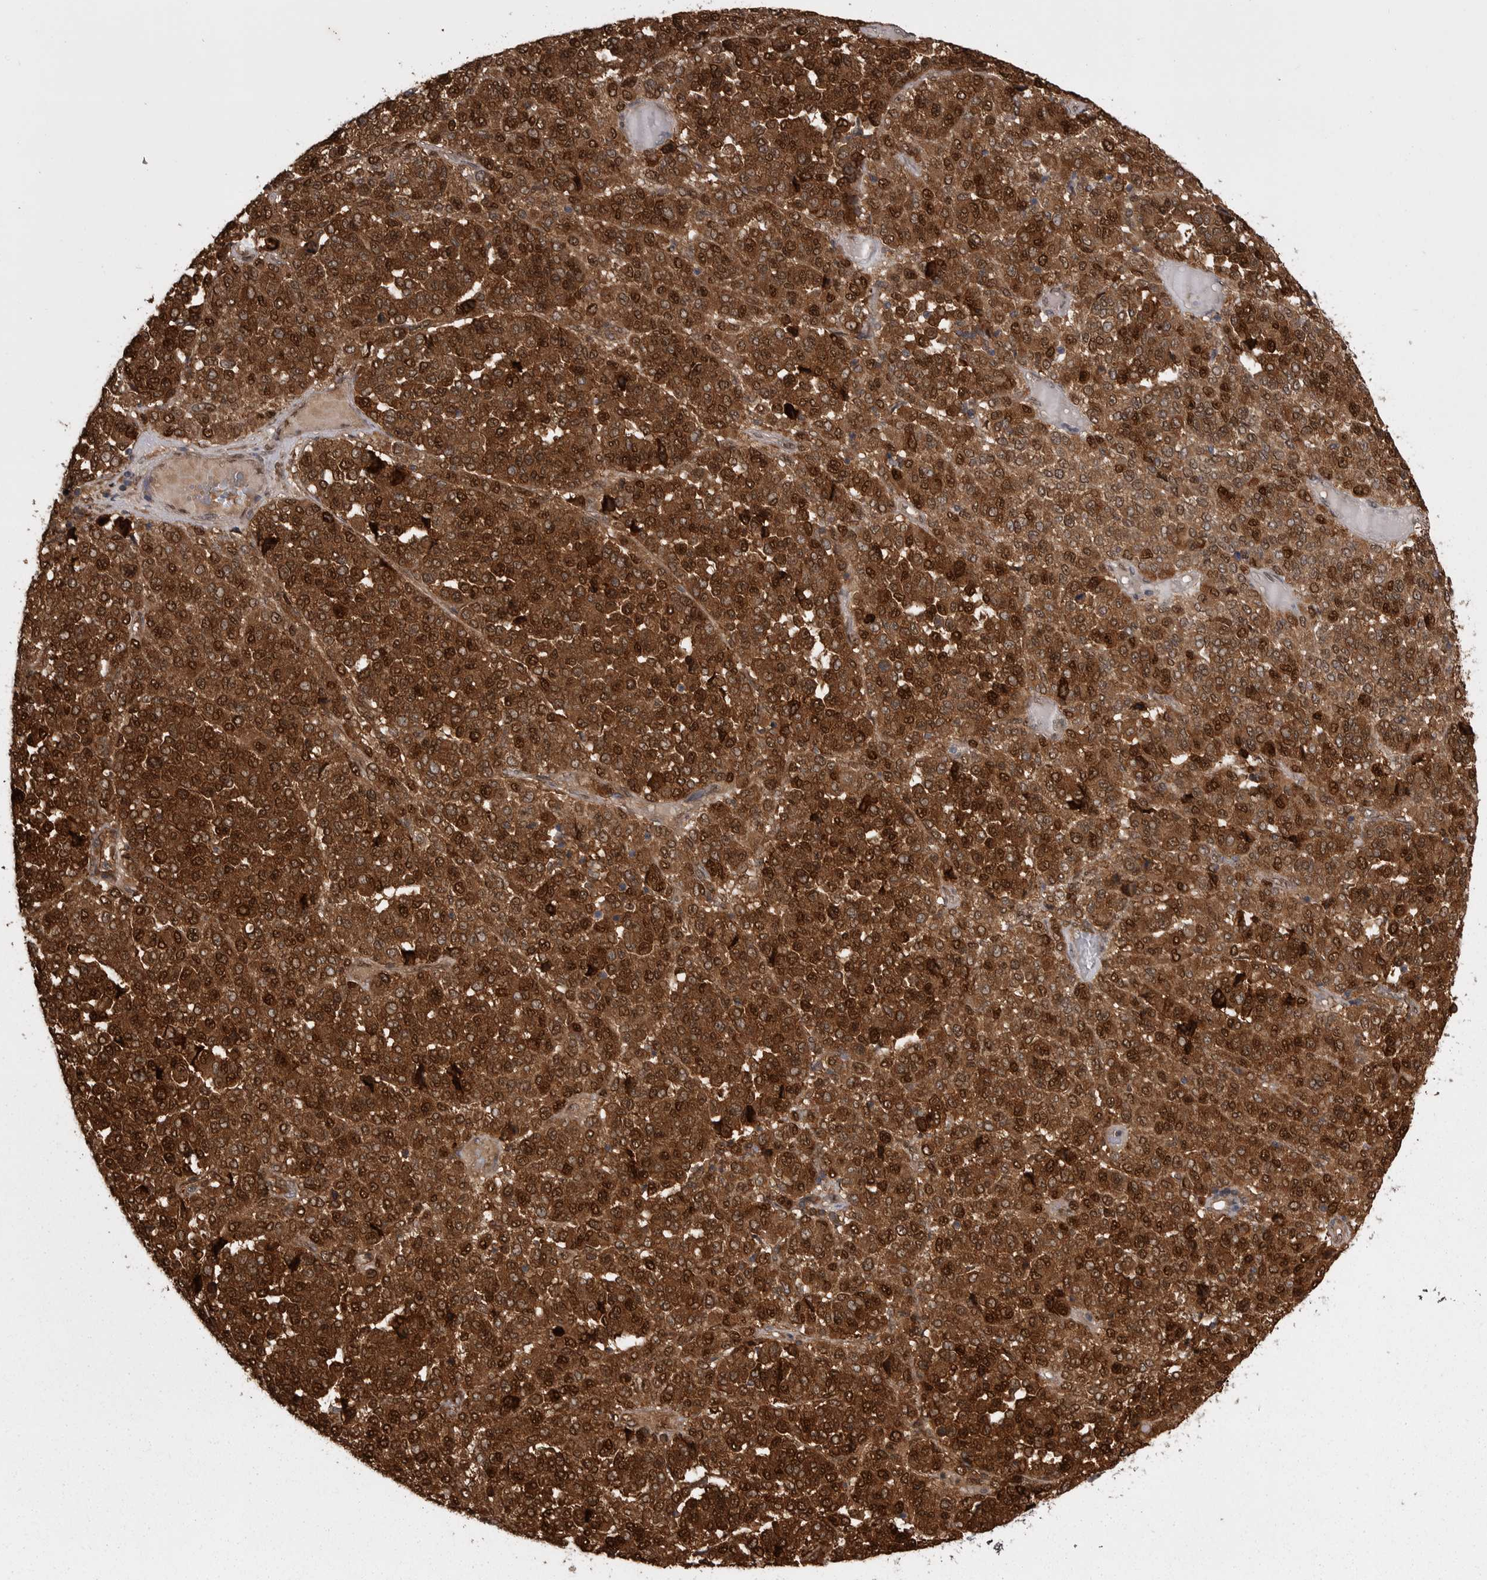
{"staining": {"intensity": "strong", "quantity": ">75%", "location": "cytoplasmic/membranous,nuclear"}, "tissue": "melanoma", "cell_type": "Tumor cells", "image_type": "cancer", "snomed": [{"axis": "morphology", "description": "Malignant melanoma, Metastatic site"}, {"axis": "topography", "description": "Pancreas"}], "caption": "Human melanoma stained with a brown dye reveals strong cytoplasmic/membranous and nuclear positive expression in approximately >75% of tumor cells.", "gene": "ABL1", "patient": {"sex": "female", "age": 30}}